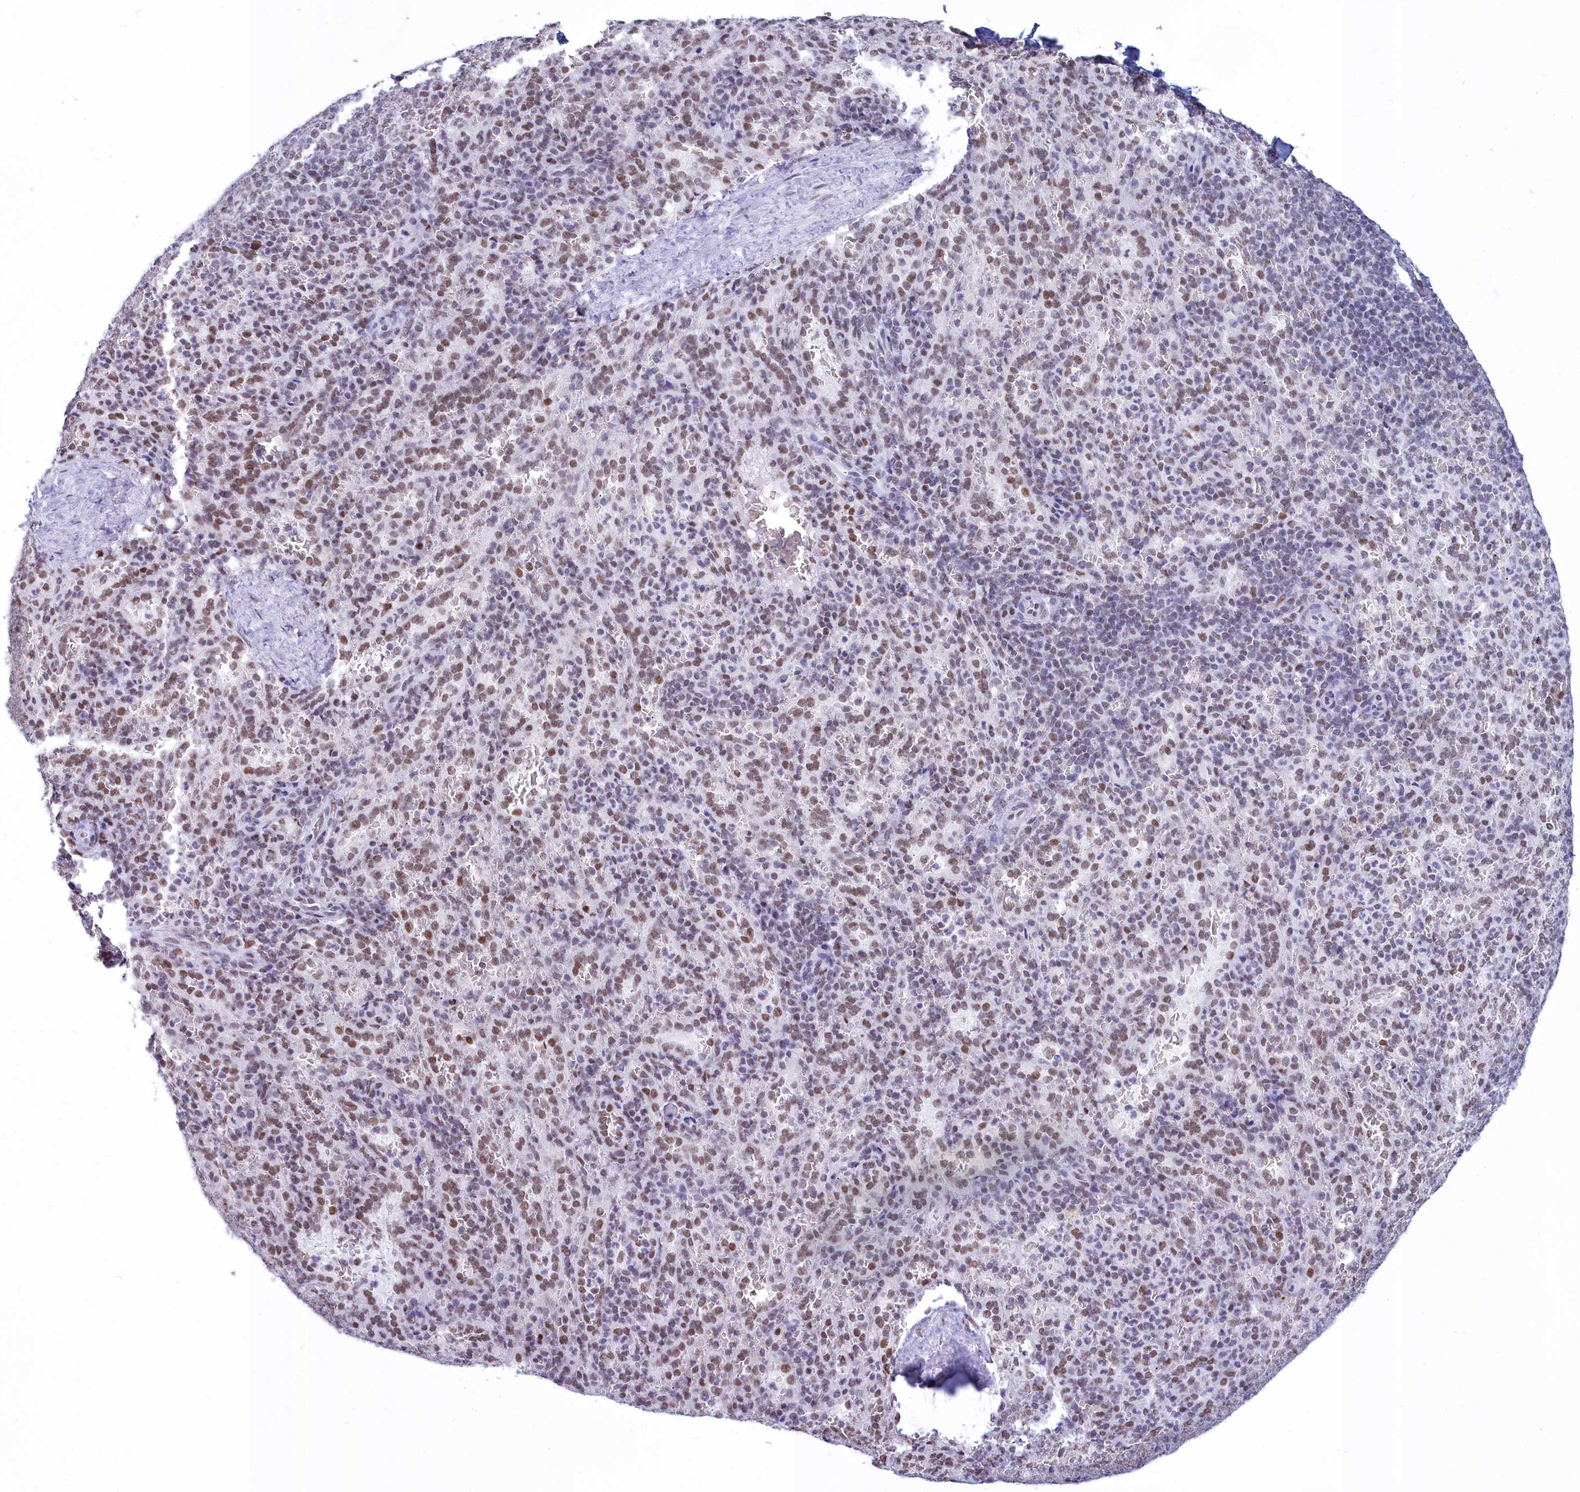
{"staining": {"intensity": "weak", "quantity": "25%-75%", "location": "nuclear"}, "tissue": "spleen", "cell_type": "Cells in red pulp", "image_type": "normal", "snomed": [{"axis": "morphology", "description": "Normal tissue, NOS"}, {"axis": "topography", "description": "Spleen"}], "caption": "Normal spleen reveals weak nuclear expression in approximately 25%-75% of cells in red pulp (DAB (3,3'-diaminobenzidine) IHC with brightfield microscopy, high magnification)..", "gene": "CDC26", "patient": {"sex": "female", "age": 21}}